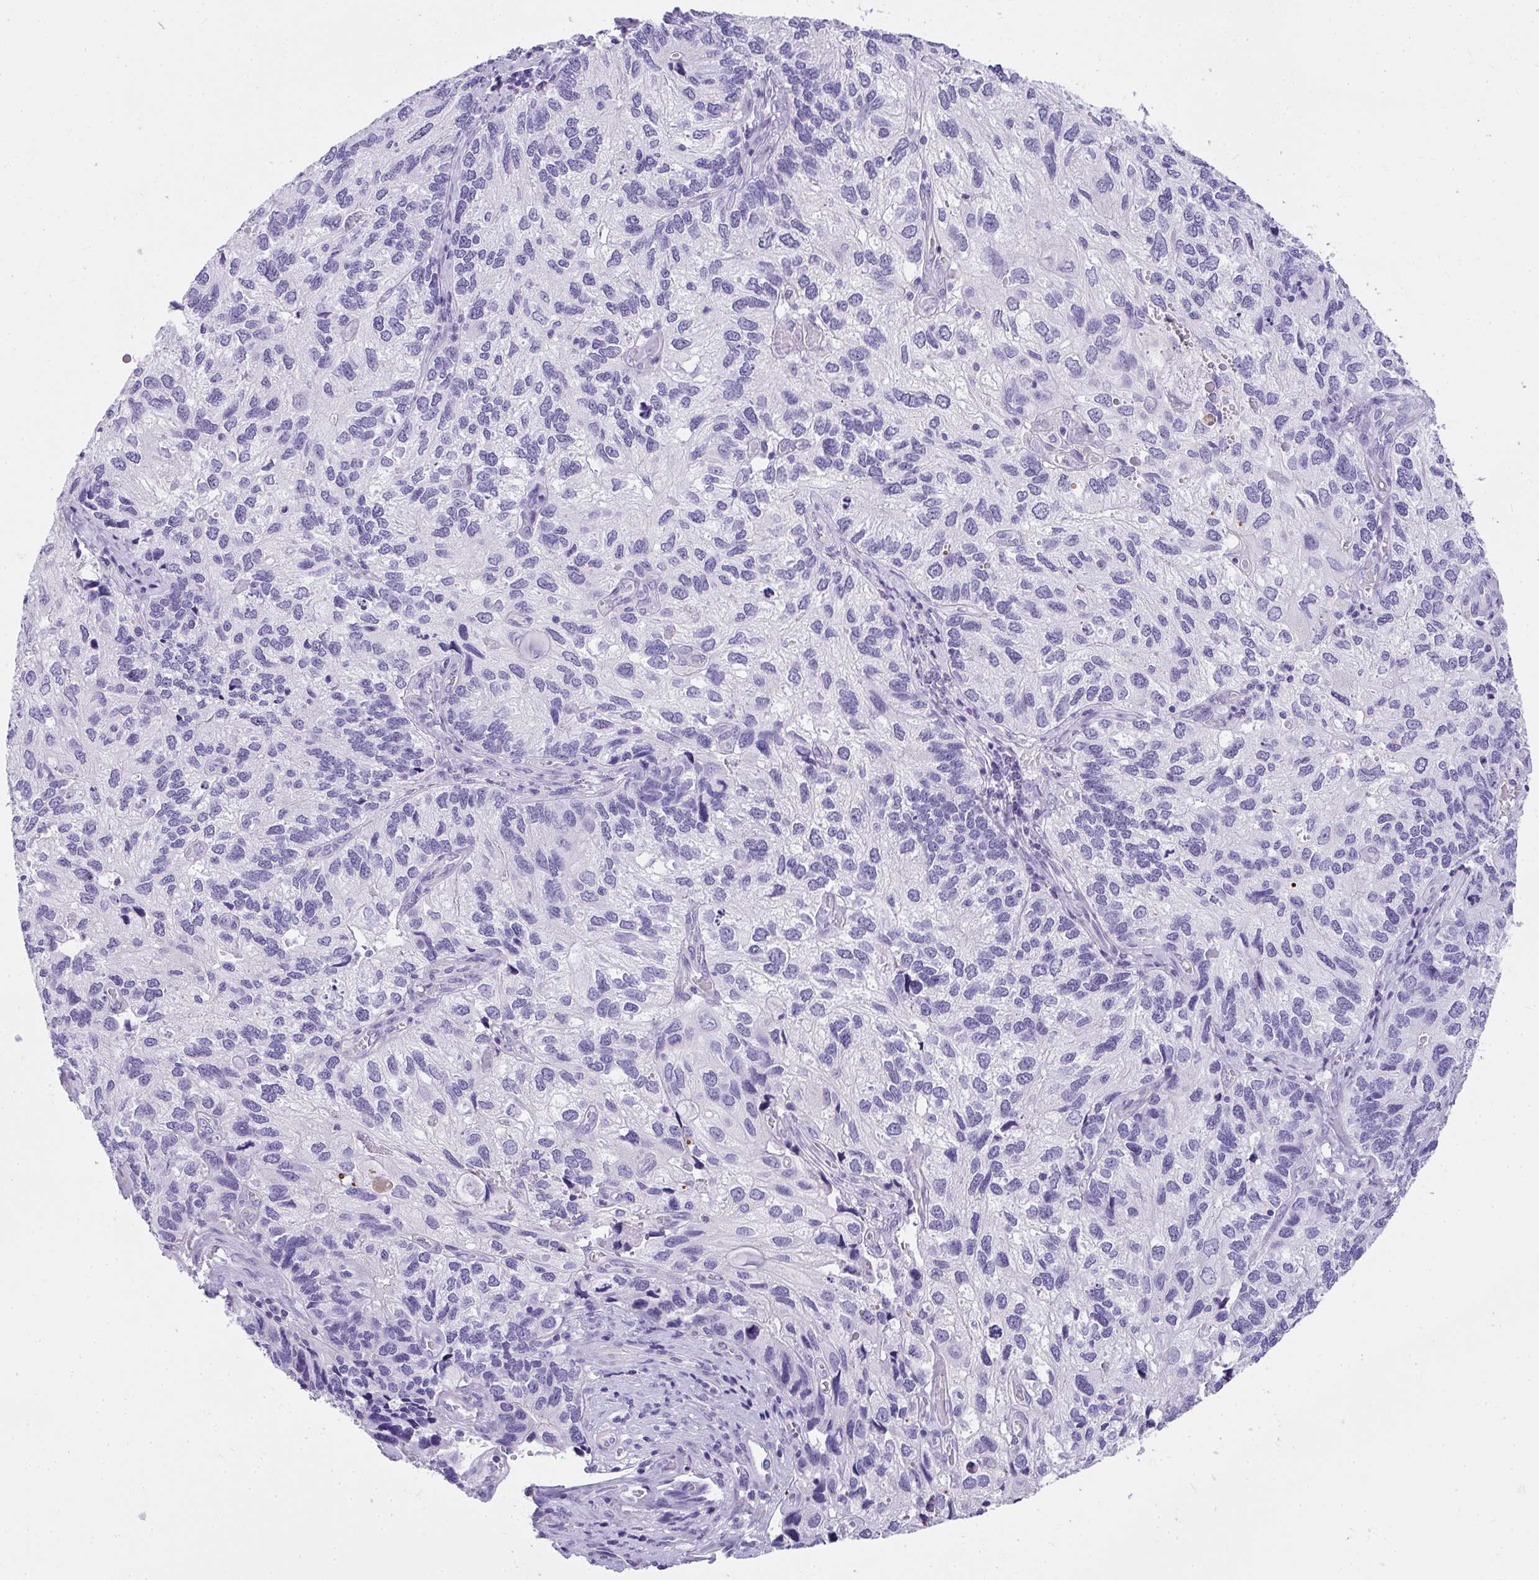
{"staining": {"intensity": "negative", "quantity": "none", "location": "none"}, "tissue": "endometrial cancer", "cell_type": "Tumor cells", "image_type": "cancer", "snomed": [{"axis": "morphology", "description": "Carcinoma, NOS"}, {"axis": "topography", "description": "Uterus"}], "caption": "High magnification brightfield microscopy of endometrial cancer stained with DAB (brown) and counterstained with hematoxylin (blue): tumor cells show no significant positivity. (Immunohistochemistry, brightfield microscopy, high magnification).", "gene": "AVIL", "patient": {"sex": "female", "age": 76}}